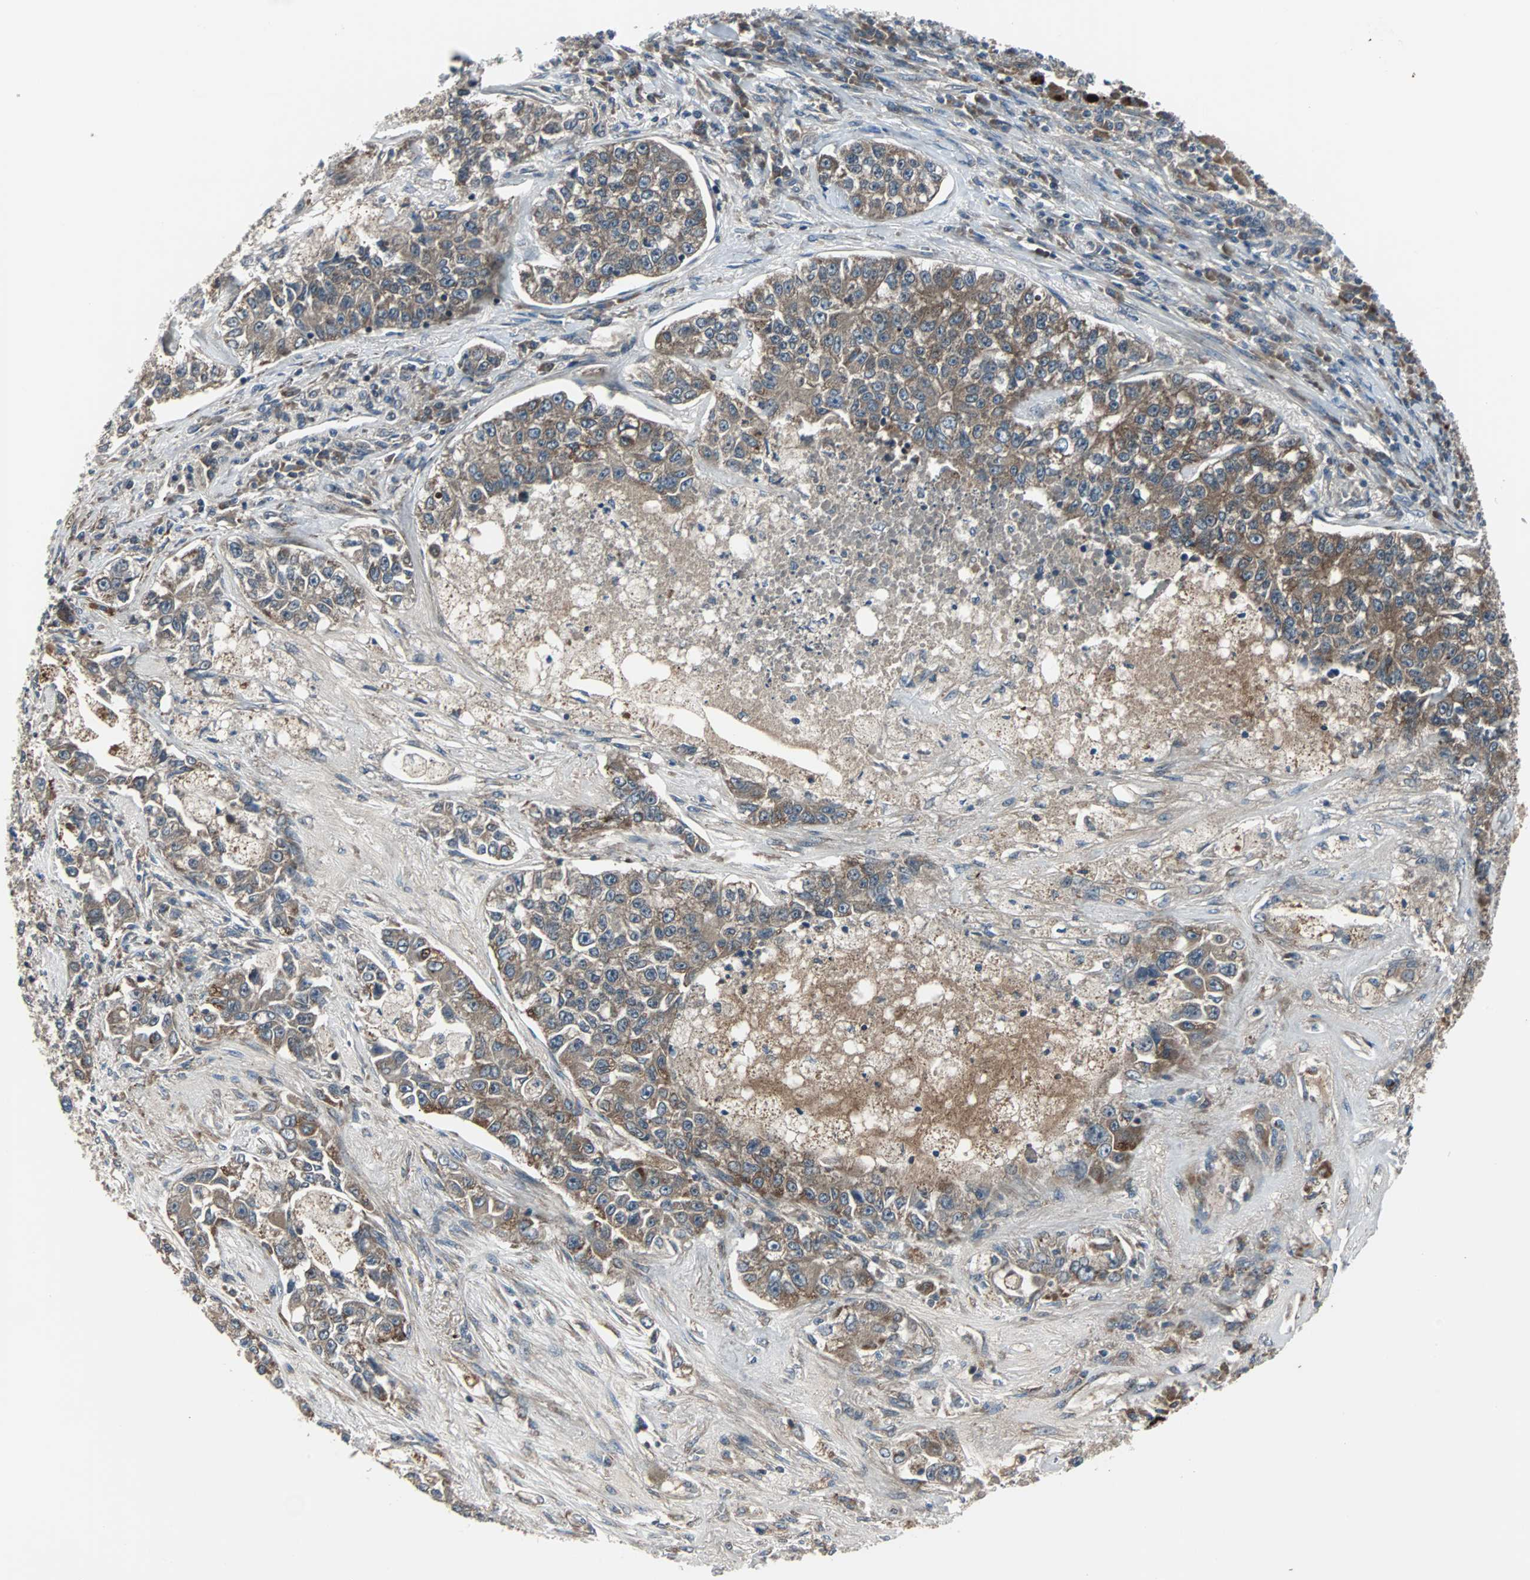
{"staining": {"intensity": "moderate", "quantity": "25%-75%", "location": "cytoplasmic/membranous"}, "tissue": "lung cancer", "cell_type": "Tumor cells", "image_type": "cancer", "snomed": [{"axis": "morphology", "description": "Adenocarcinoma, NOS"}, {"axis": "topography", "description": "Lung"}], "caption": "IHC (DAB) staining of human lung adenocarcinoma shows moderate cytoplasmic/membranous protein positivity in approximately 25%-75% of tumor cells.", "gene": "ARF1", "patient": {"sex": "male", "age": 49}}